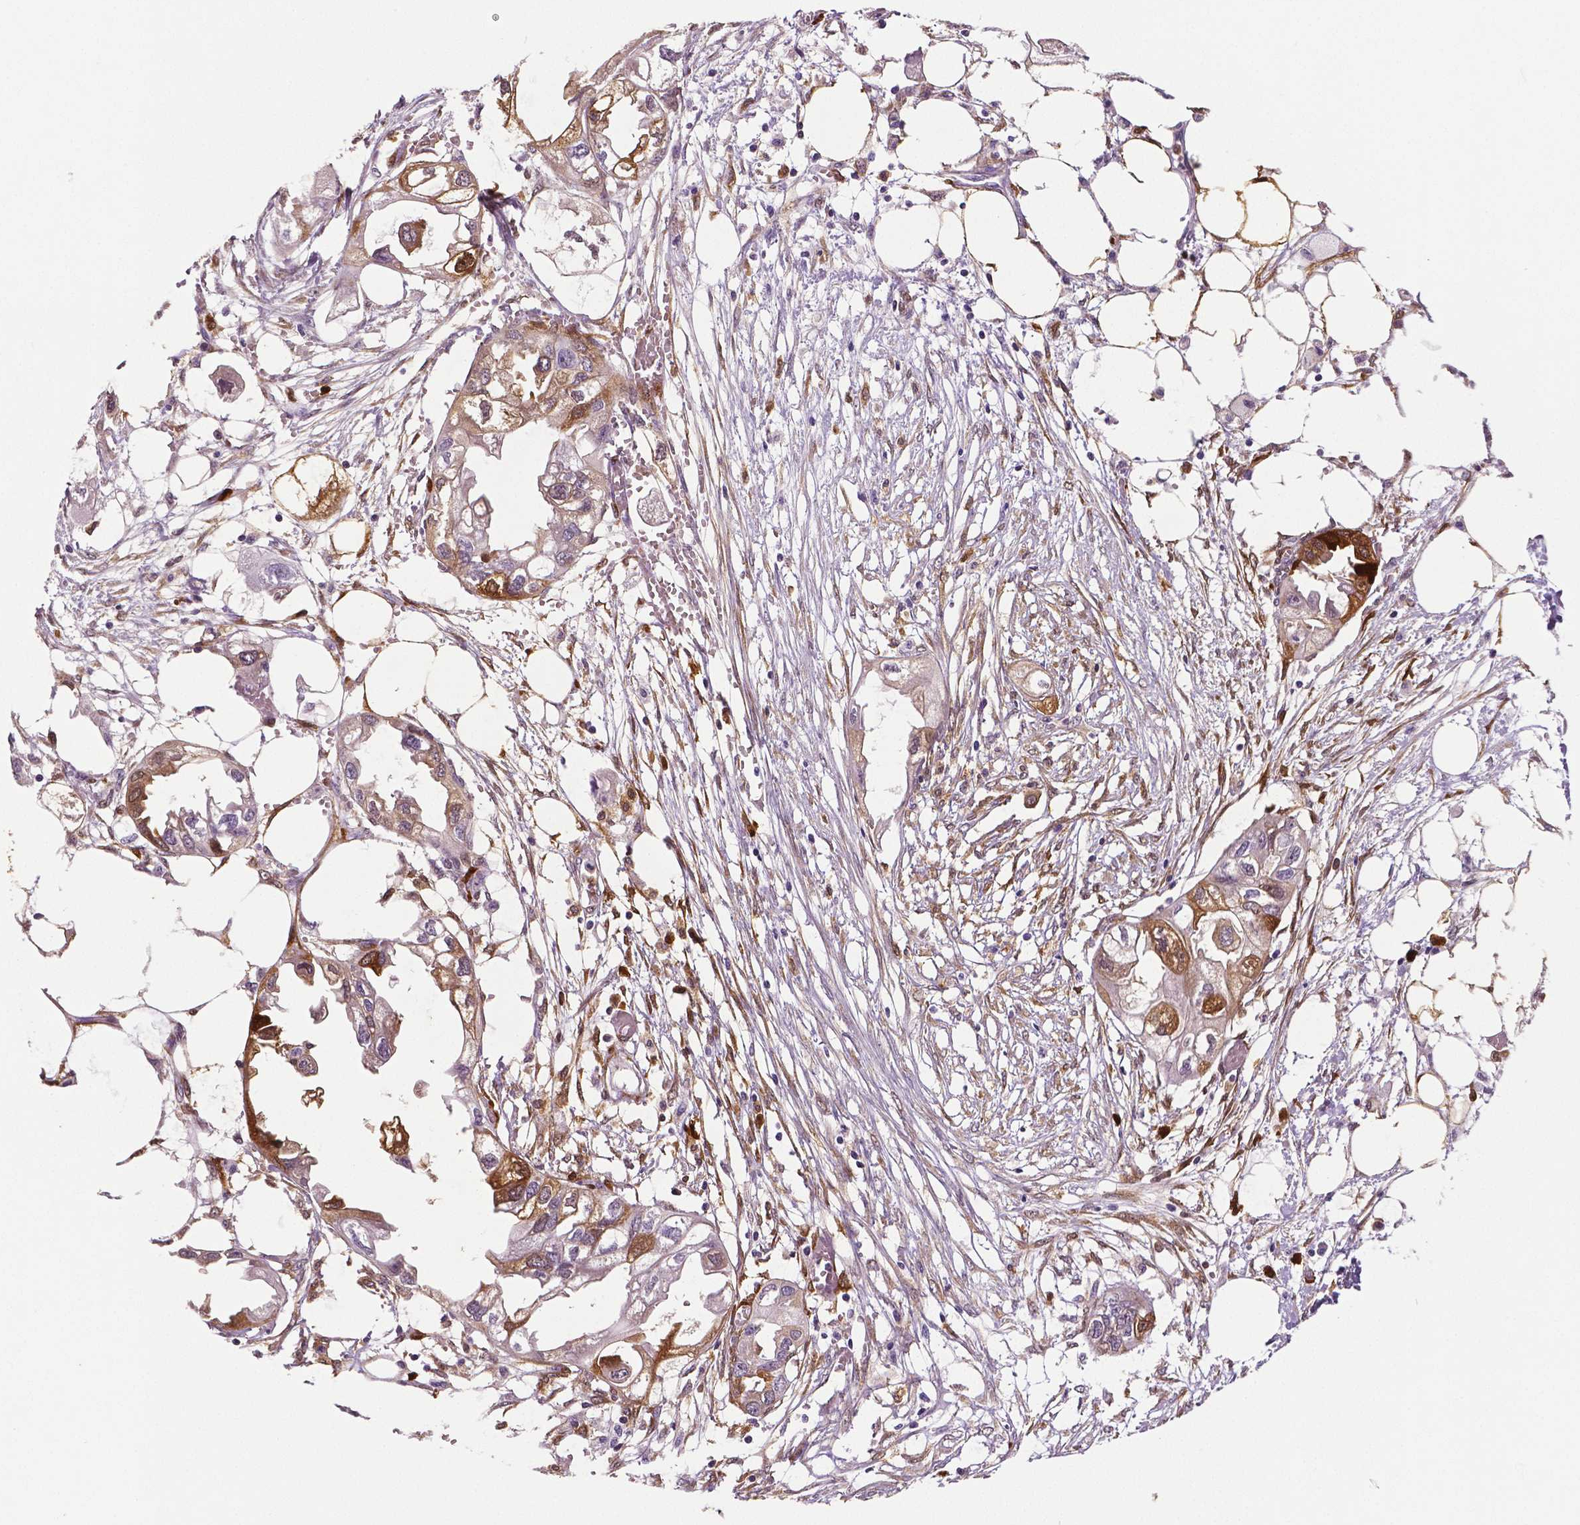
{"staining": {"intensity": "moderate", "quantity": "25%-75%", "location": "cytoplasmic/membranous"}, "tissue": "endometrial cancer", "cell_type": "Tumor cells", "image_type": "cancer", "snomed": [{"axis": "morphology", "description": "Adenocarcinoma, NOS"}, {"axis": "morphology", "description": "Adenocarcinoma, metastatic, NOS"}, {"axis": "topography", "description": "Adipose tissue"}, {"axis": "topography", "description": "Endometrium"}], "caption": "Endometrial adenocarcinoma tissue exhibits moderate cytoplasmic/membranous expression in approximately 25%-75% of tumor cells, visualized by immunohistochemistry. (brown staining indicates protein expression, while blue staining denotes nuclei).", "gene": "PHGDH", "patient": {"sex": "female", "age": 67}}